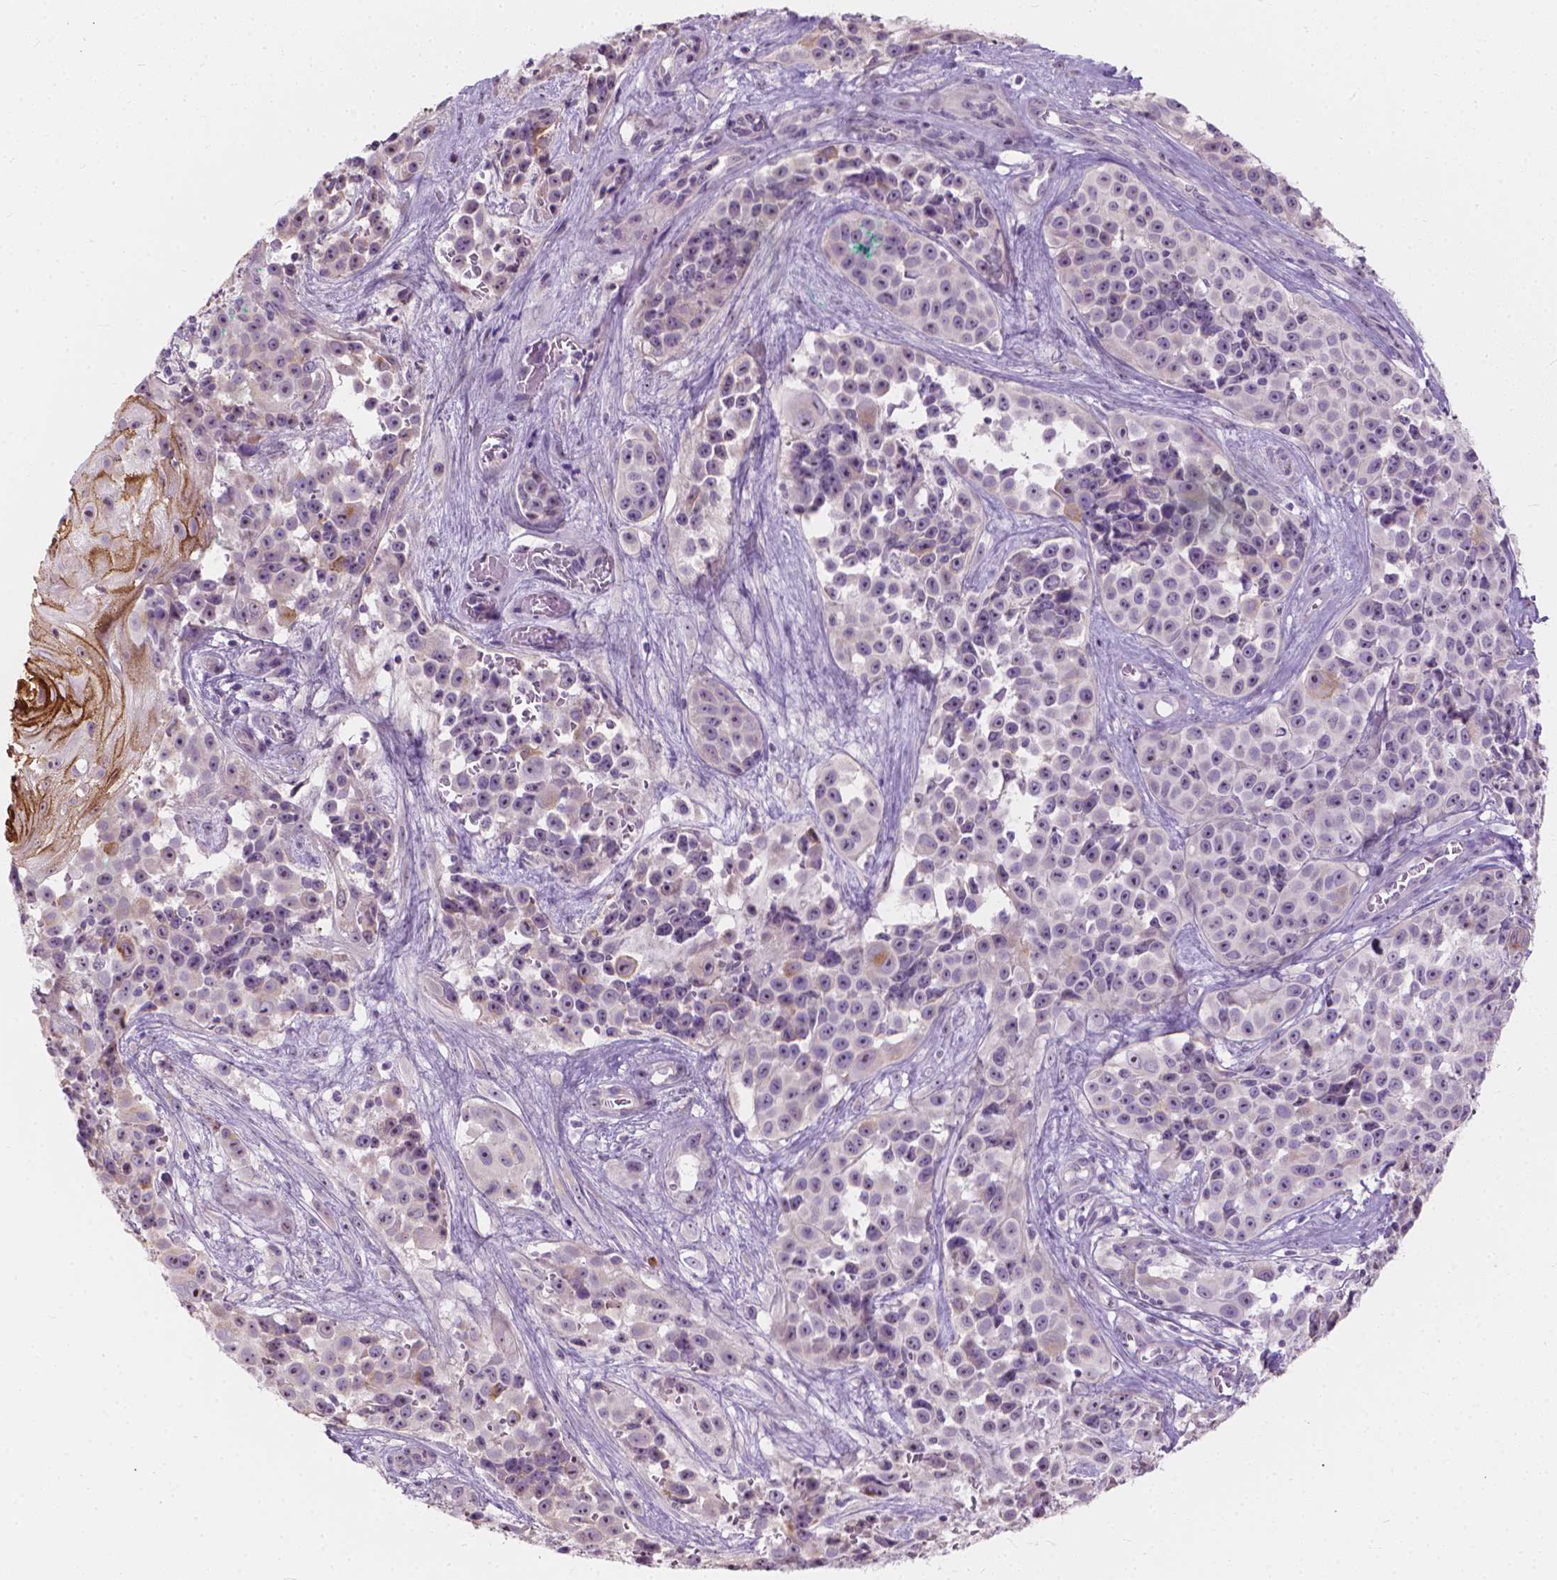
{"staining": {"intensity": "negative", "quantity": "none", "location": "none"}, "tissue": "melanoma", "cell_type": "Tumor cells", "image_type": "cancer", "snomed": [{"axis": "morphology", "description": "Malignant melanoma, NOS"}, {"axis": "topography", "description": "Skin"}], "caption": "Melanoma was stained to show a protein in brown. There is no significant expression in tumor cells.", "gene": "GPRC5A", "patient": {"sex": "female", "age": 88}}